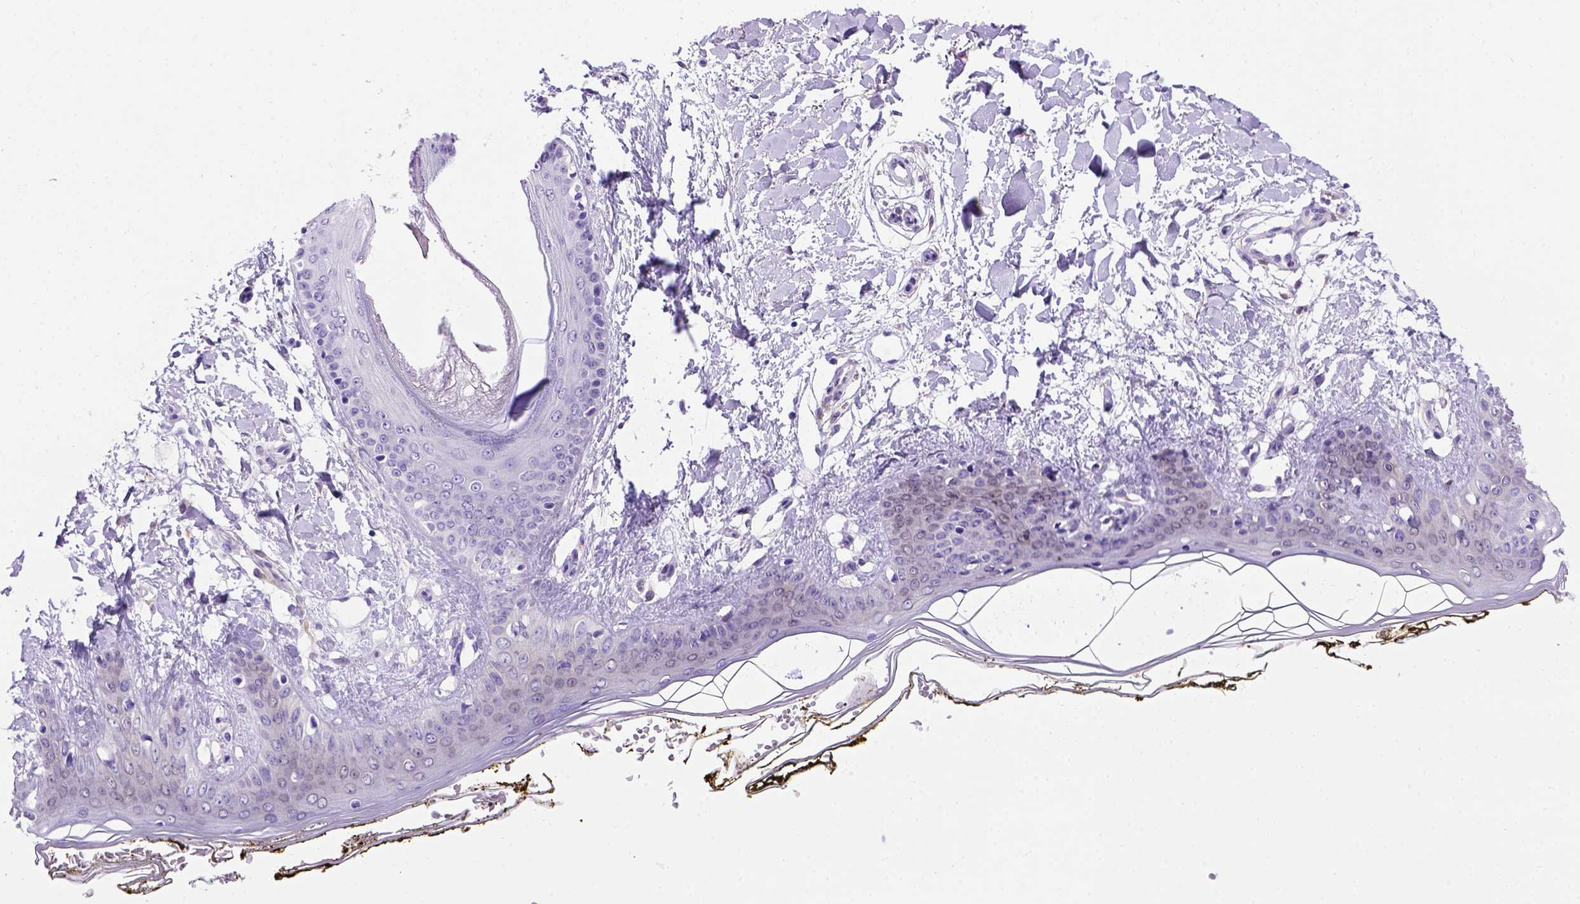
{"staining": {"intensity": "negative", "quantity": "none", "location": "none"}, "tissue": "skin", "cell_type": "Fibroblasts", "image_type": "normal", "snomed": [{"axis": "morphology", "description": "Normal tissue, NOS"}, {"axis": "topography", "description": "Skin"}], "caption": "An immunohistochemistry histopathology image of benign skin is shown. There is no staining in fibroblasts of skin.", "gene": "PTGES", "patient": {"sex": "female", "age": 34}}